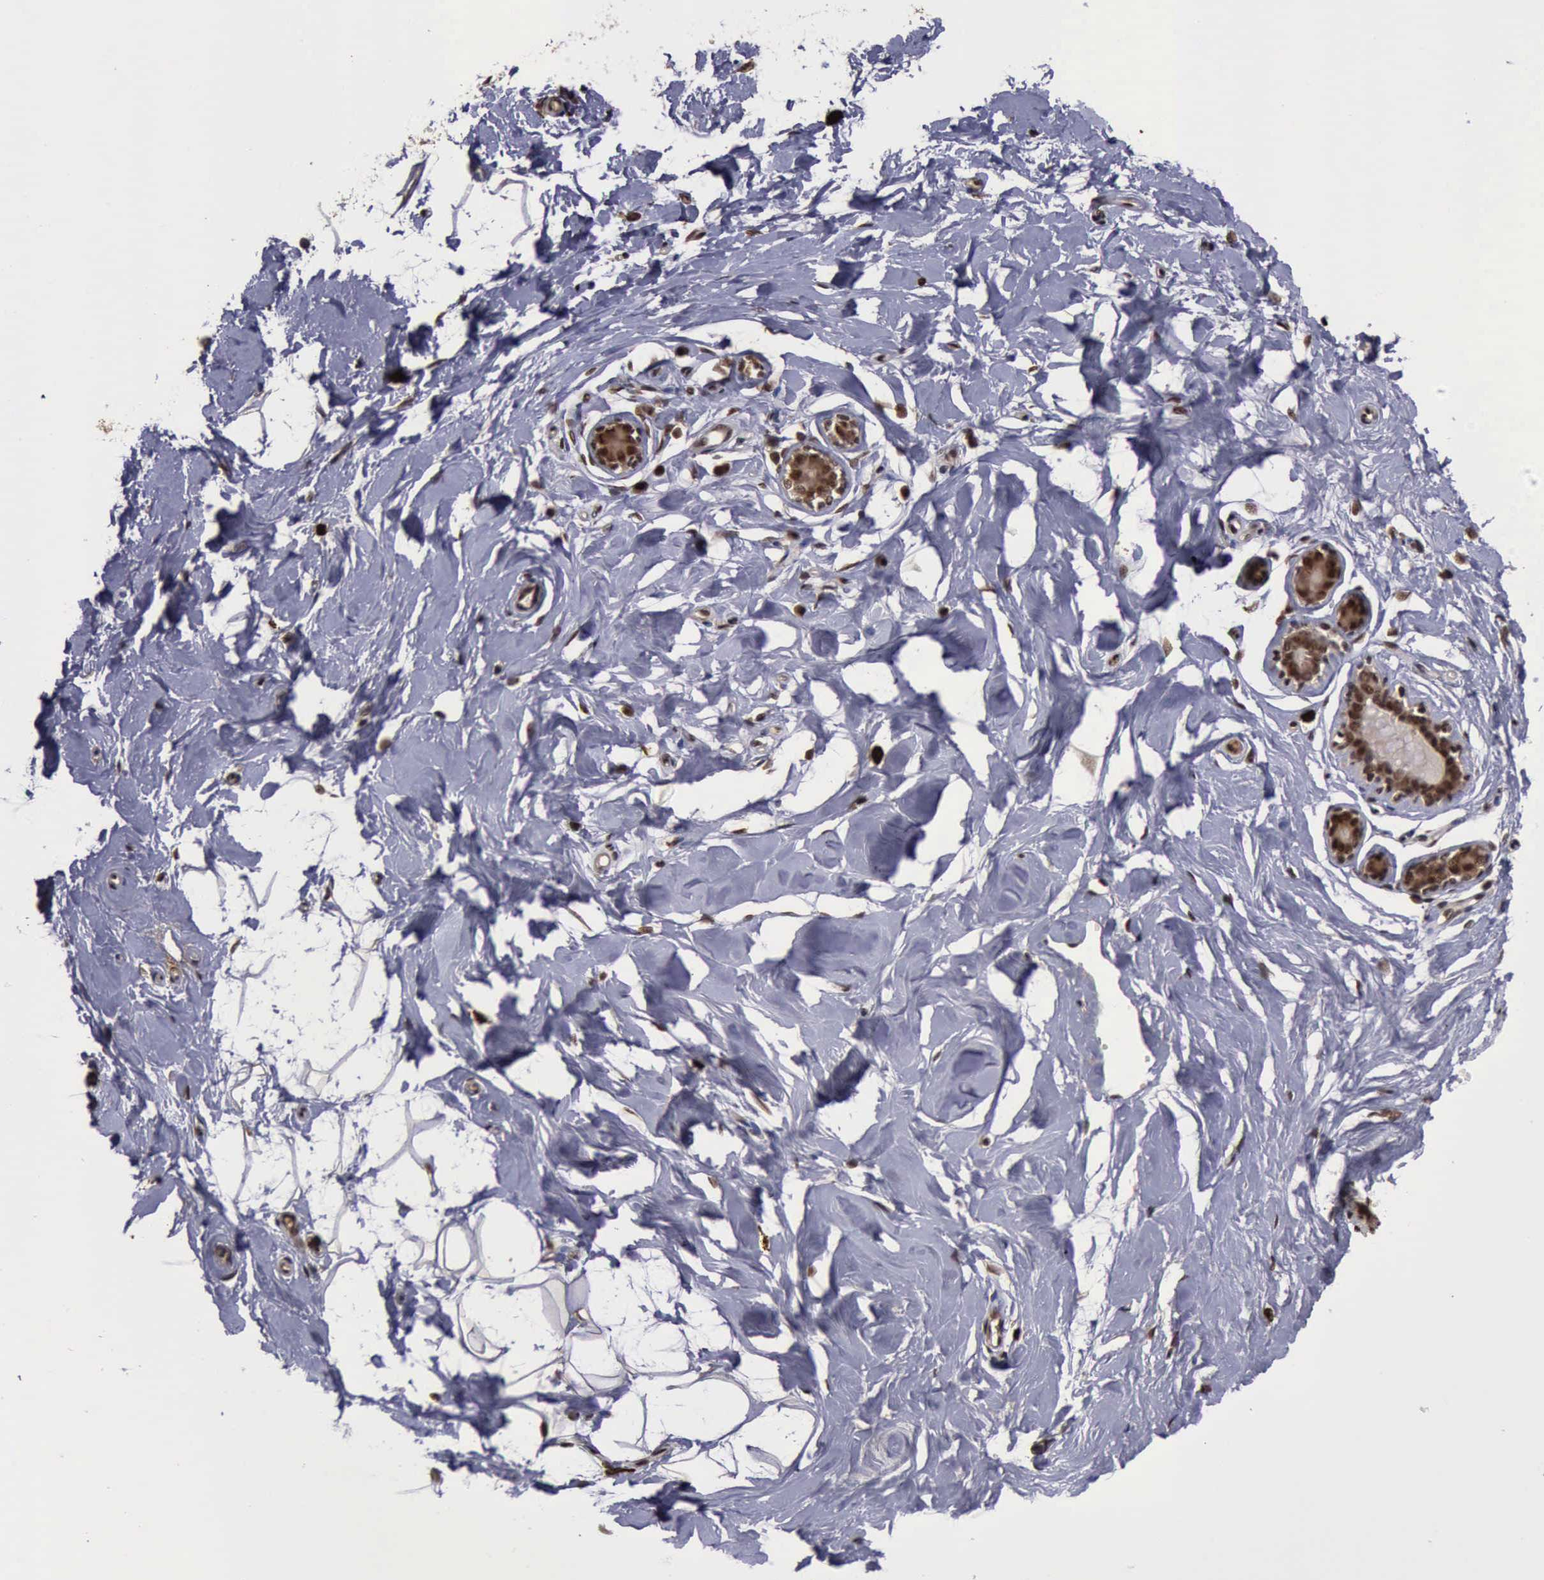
{"staining": {"intensity": "strong", "quantity": ">75%", "location": "nuclear"}, "tissue": "breast", "cell_type": "Adipocytes", "image_type": "normal", "snomed": [{"axis": "morphology", "description": "Normal tissue, NOS"}, {"axis": "topography", "description": "Breast"}], "caption": "DAB immunohistochemical staining of normal breast shows strong nuclear protein expression in approximately >75% of adipocytes. (DAB IHC, brown staining for protein, blue staining for nuclei).", "gene": "TRMT2A", "patient": {"sex": "female", "age": 23}}